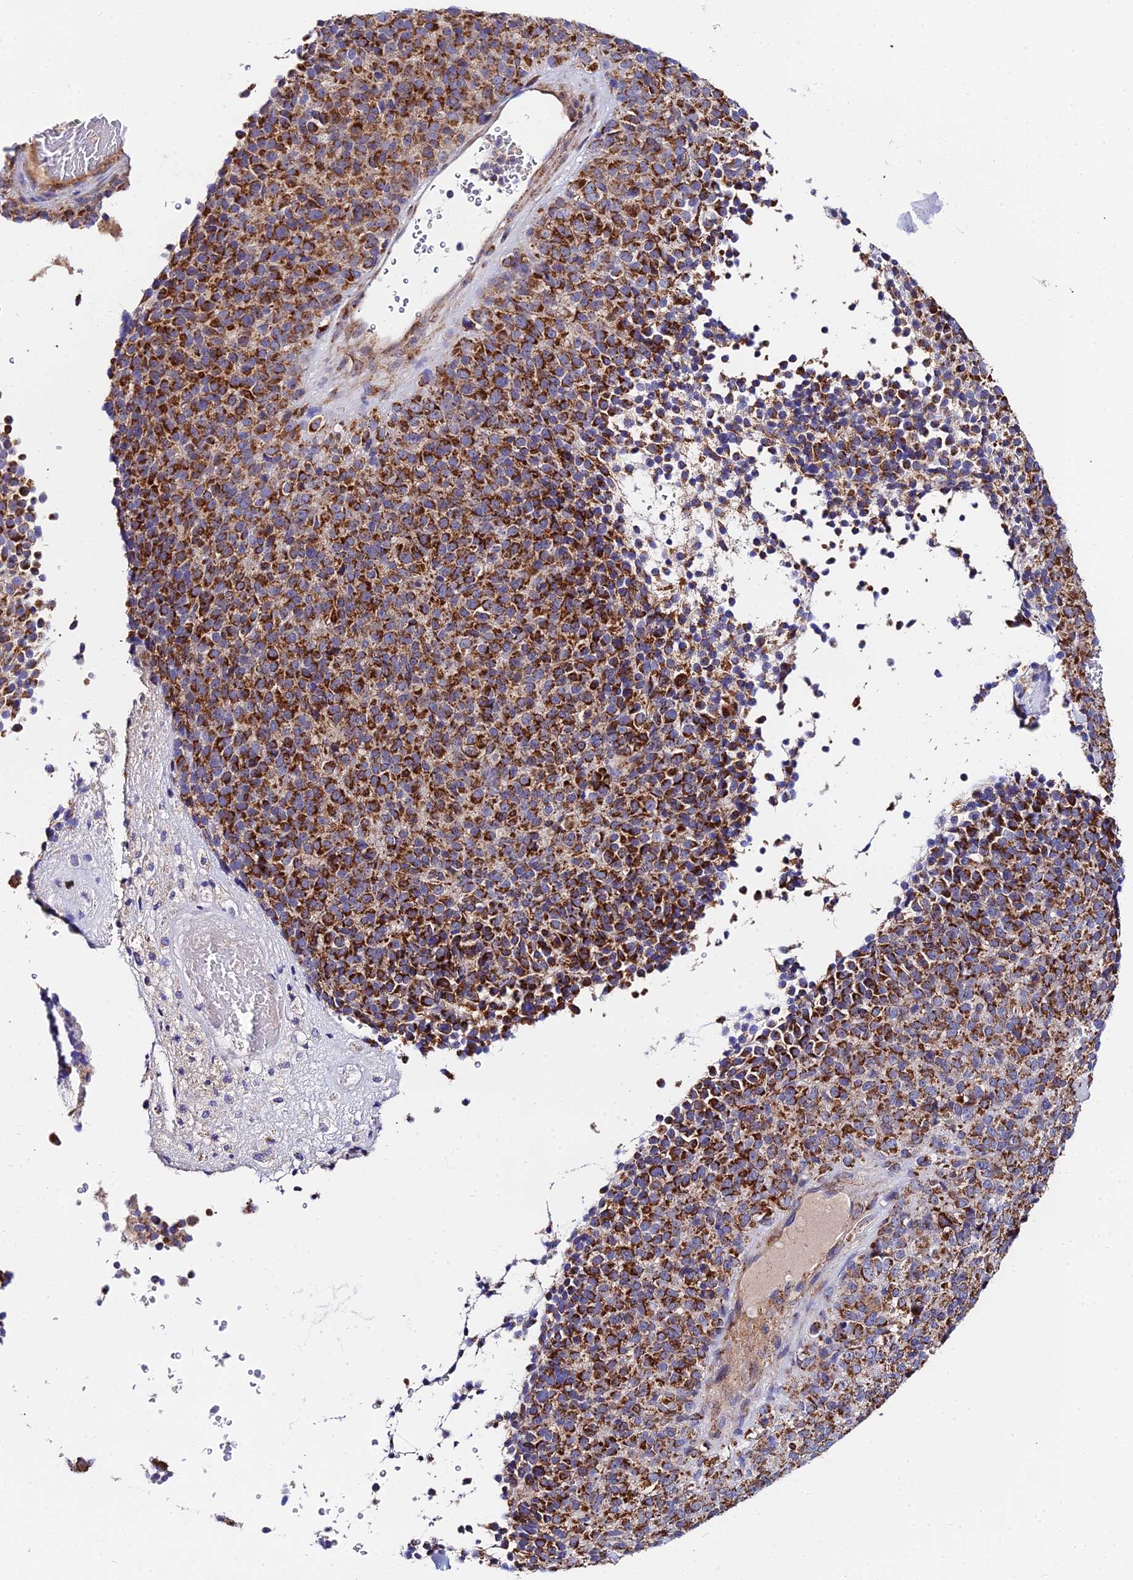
{"staining": {"intensity": "strong", "quantity": ">75%", "location": "cytoplasmic/membranous"}, "tissue": "melanoma", "cell_type": "Tumor cells", "image_type": "cancer", "snomed": [{"axis": "morphology", "description": "Malignant melanoma, Metastatic site"}, {"axis": "topography", "description": "Brain"}], "caption": "Immunohistochemical staining of melanoma shows strong cytoplasmic/membranous protein expression in about >75% of tumor cells.", "gene": "ACOT2", "patient": {"sex": "female", "age": 56}}